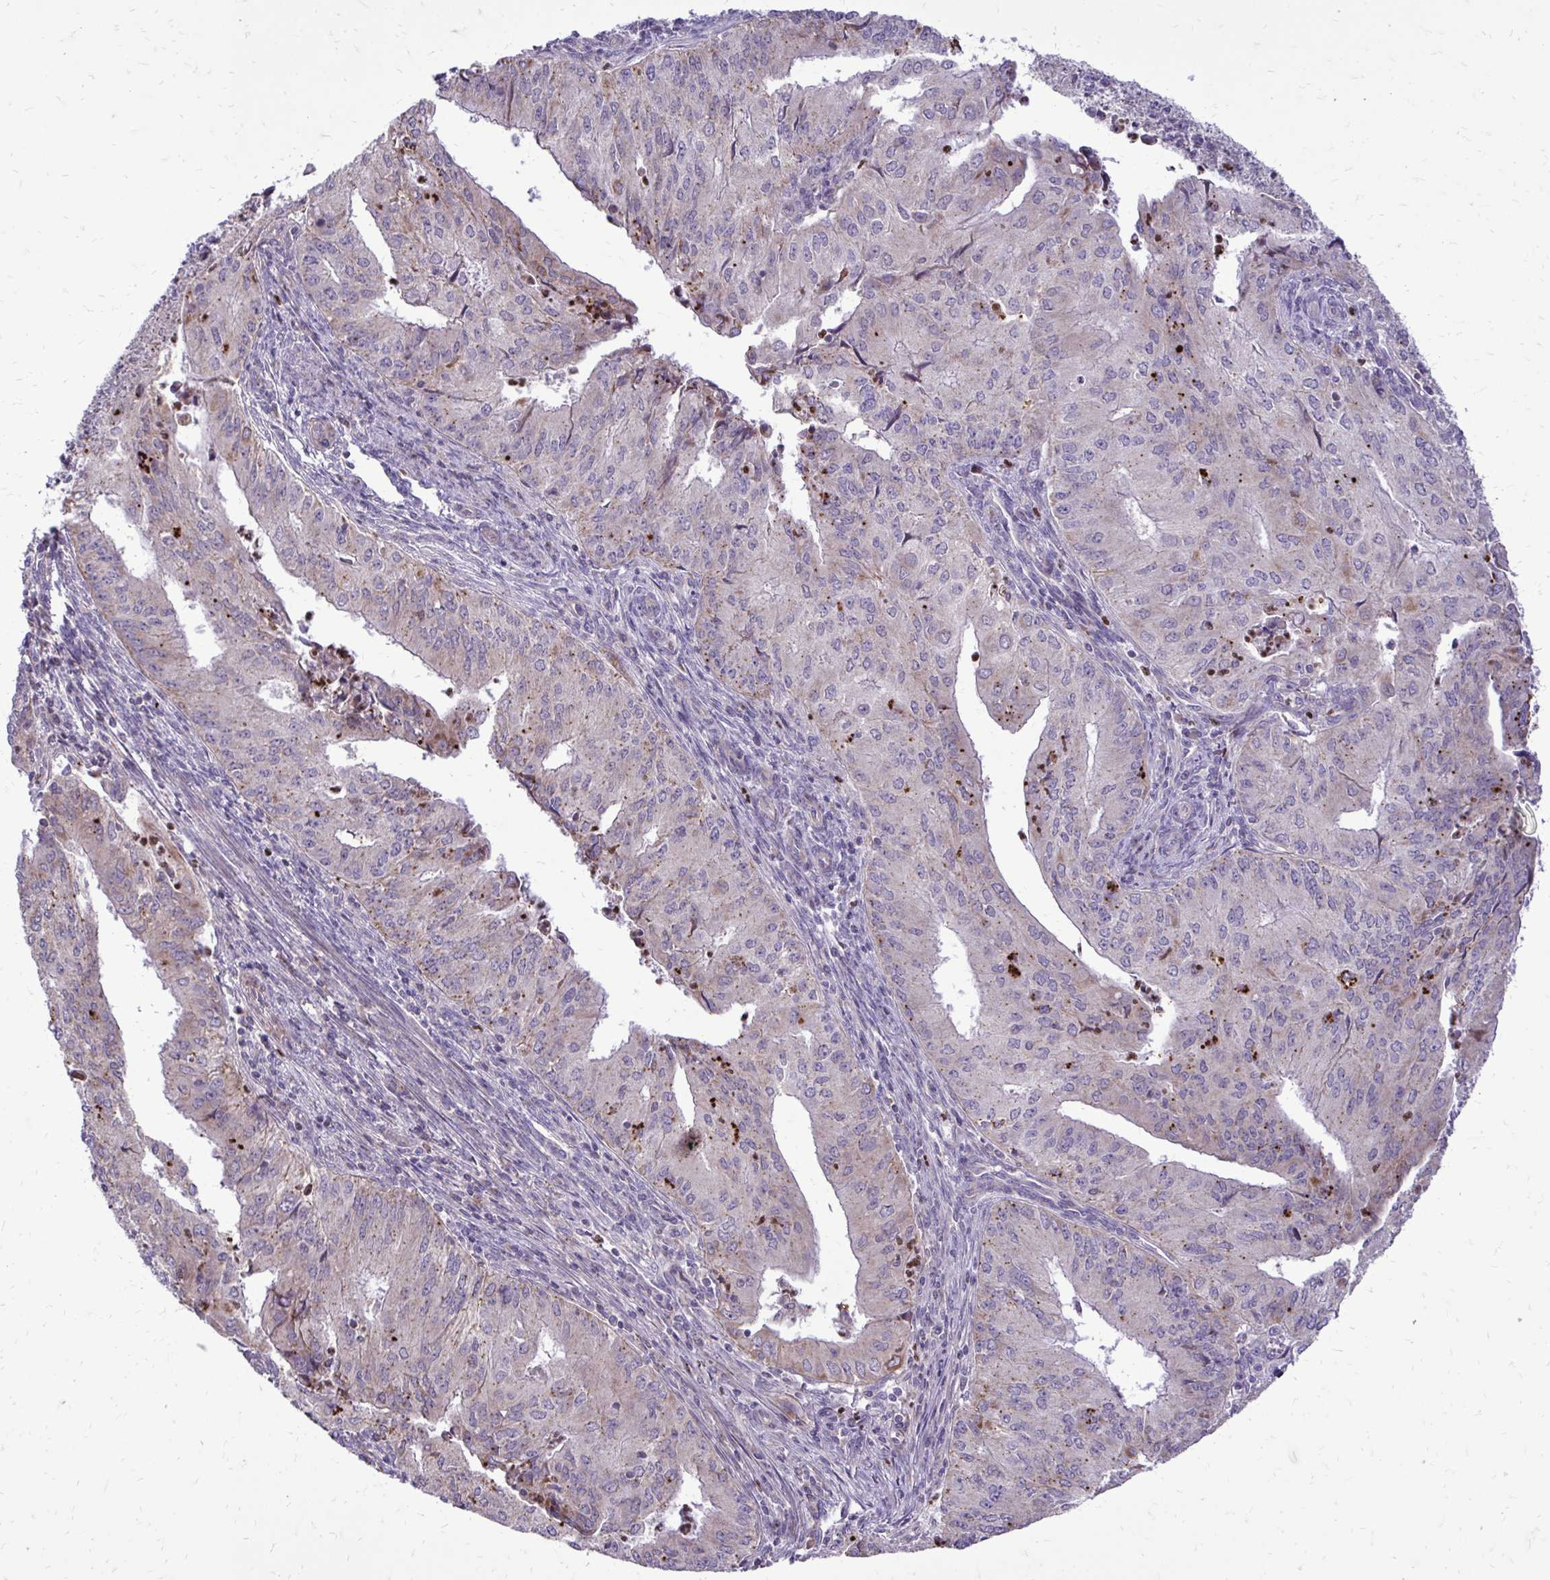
{"staining": {"intensity": "weak", "quantity": "<25%", "location": "cytoplasmic/membranous"}, "tissue": "endometrial cancer", "cell_type": "Tumor cells", "image_type": "cancer", "snomed": [{"axis": "morphology", "description": "Adenocarcinoma, NOS"}, {"axis": "topography", "description": "Endometrium"}], "caption": "This is an immunohistochemistry histopathology image of human endometrial cancer. There is no staining in tumor cells.", "gene": "ABCC3", "patient": {"sex": "female", "age": 50}}